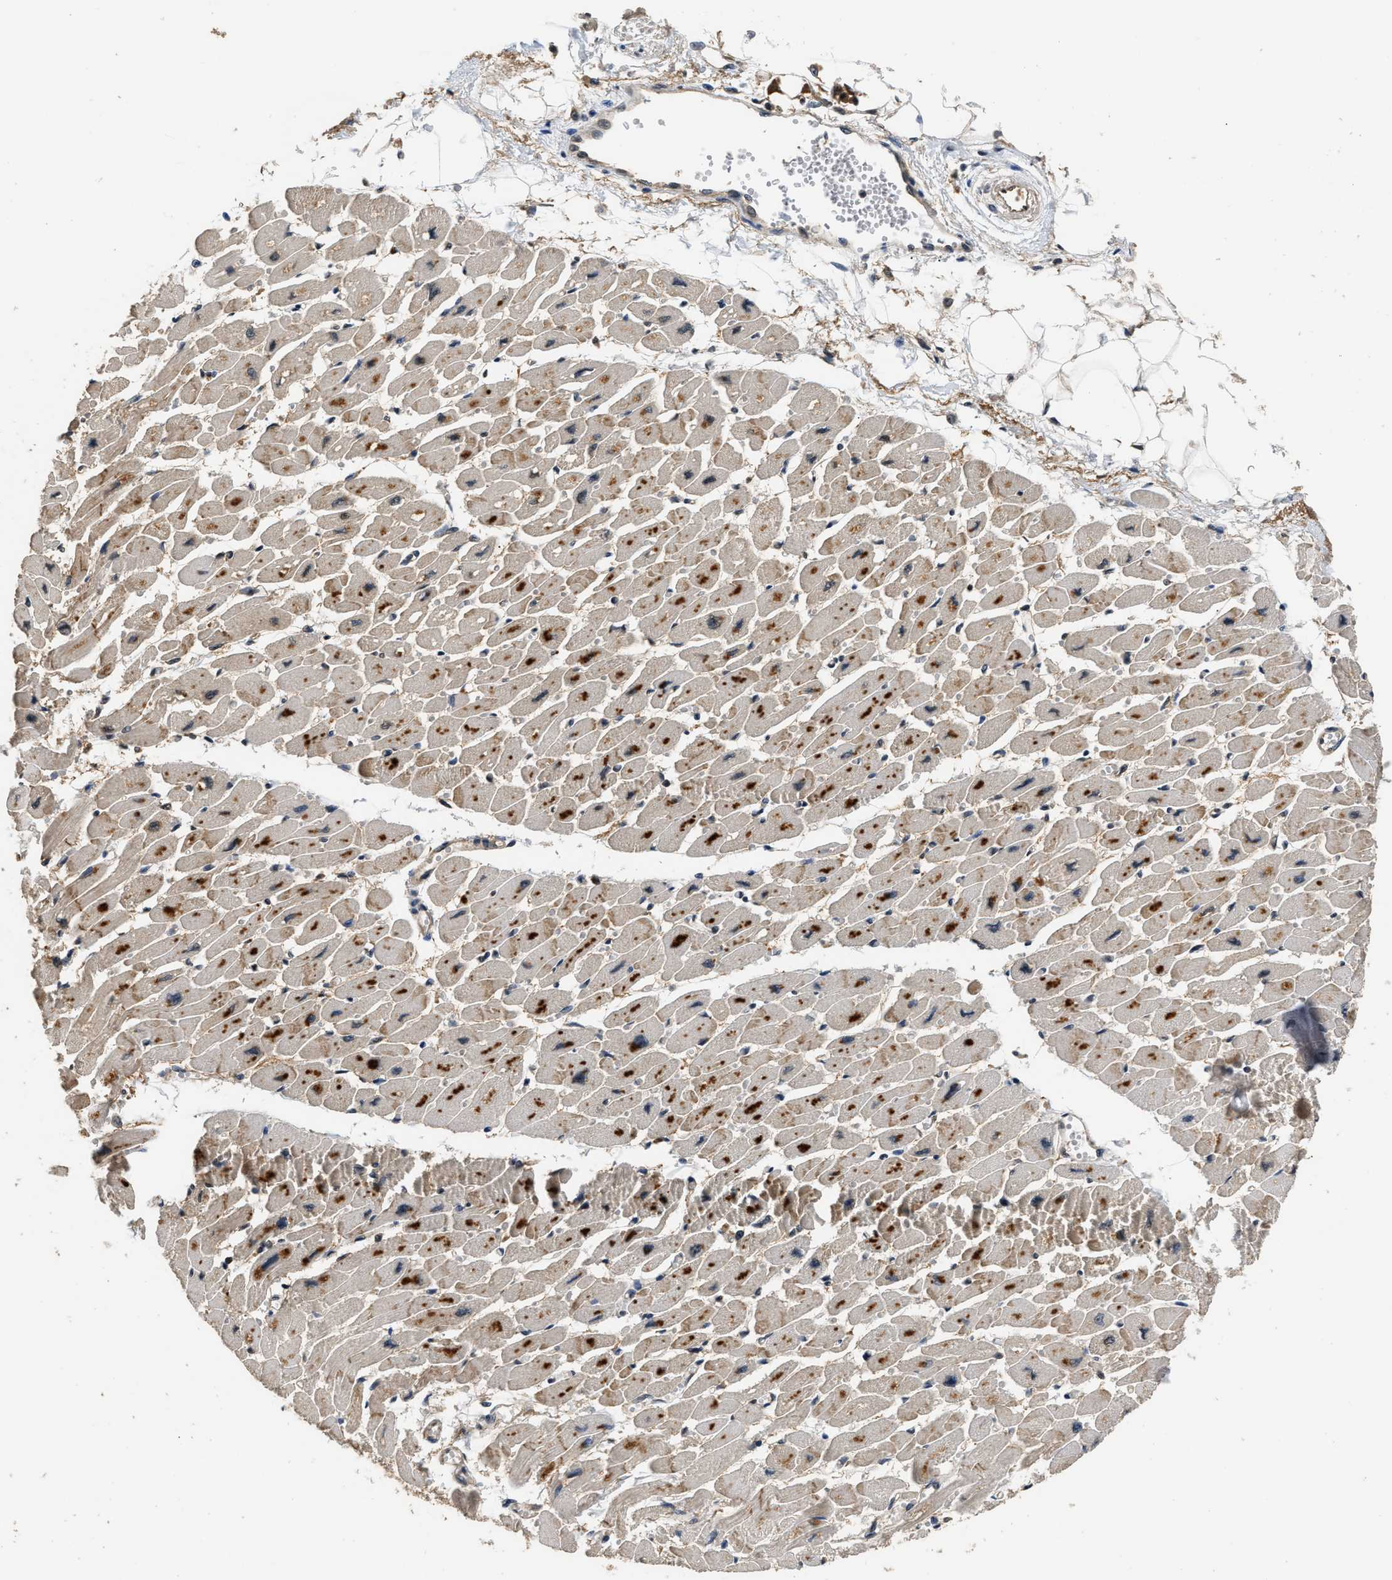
{"staining": {"intensity": "moderate", "quantity": "25%-75%", "location": "cytoplasmic/membranous"}, "tissue": "heart muscle", "cell_type": "Cardiomyocytes", "image_type": "normal", "snomed": [{"axis": "morphology", "description": "Normal tissue, NOS"}, {"axis": "topography", "description": "Heart"}], "caption": "About 25%-75% of cardiomyocytes in normal heart muscle exhibit moderate cytoplasmic/membranous protein expression as visualized by brown immunohistochemical staining.", "gene": "DNAJC2", "patient": {"sex": "female", "age": 54}}